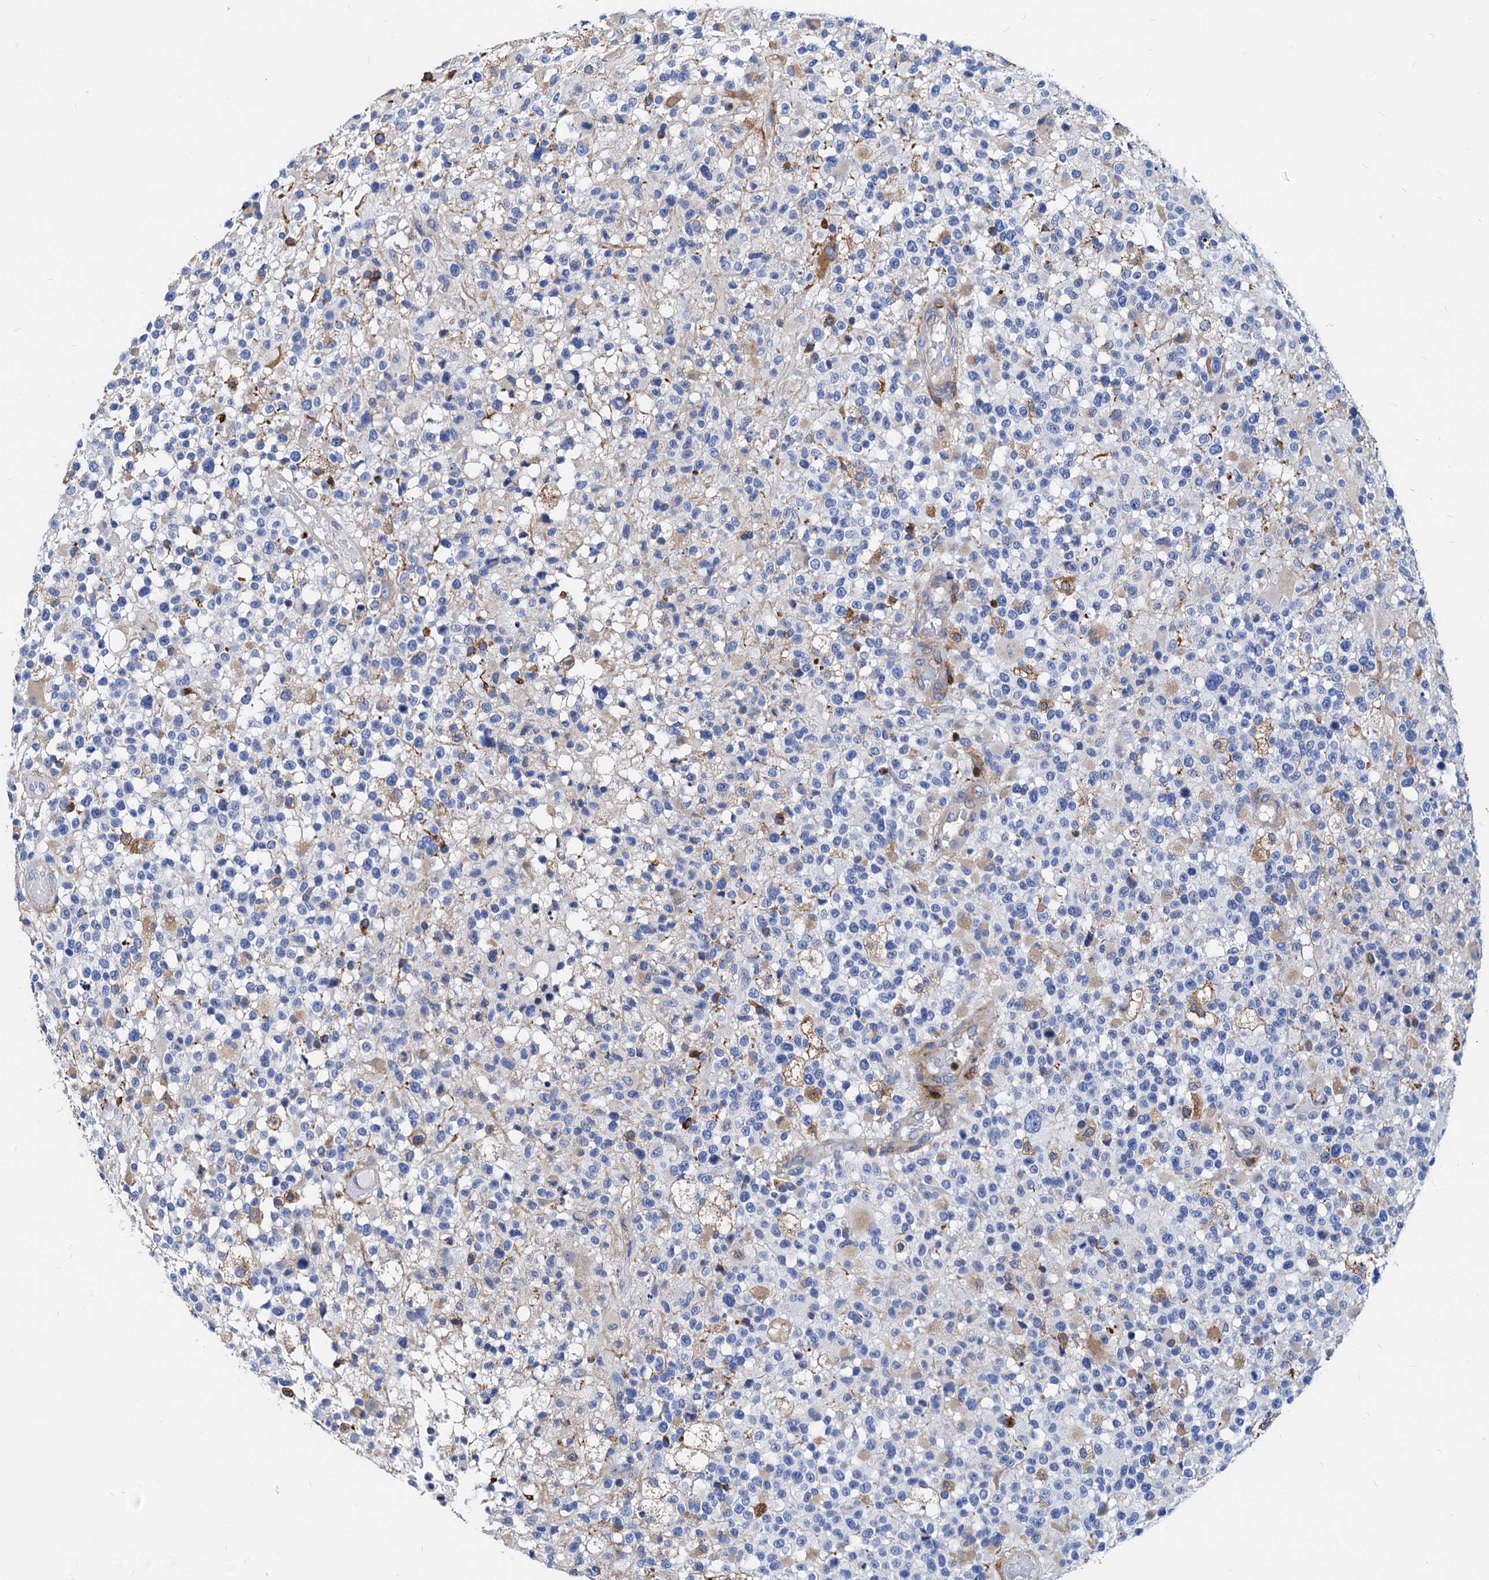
{"staining": {"intensity": "negative", "quantity": "none", "location": "none"}, "tissue": "glioma", "cell_type": "Tumor cells", "image_type": "cancer", "snomed": [{"axis": "morphology", "description": "Glioma, malignant, High grade"}, {"axis": "morphology", "description": "Glioblastoma, NOS"}, {"axis": "topography", "description": "Brain"}], "caption": "A high-resolution histopathology image shows immunohistochemistry staining of malignant glioma (high-grade), which demonstrates no significant staining in tumor cells. Brightfield microscopy of IHC stained with DAB (brown) and hematoxylin (blue), captured at high magnification.", "gene": "LCP2", "patient": {"sex": "male", "age": 60}}